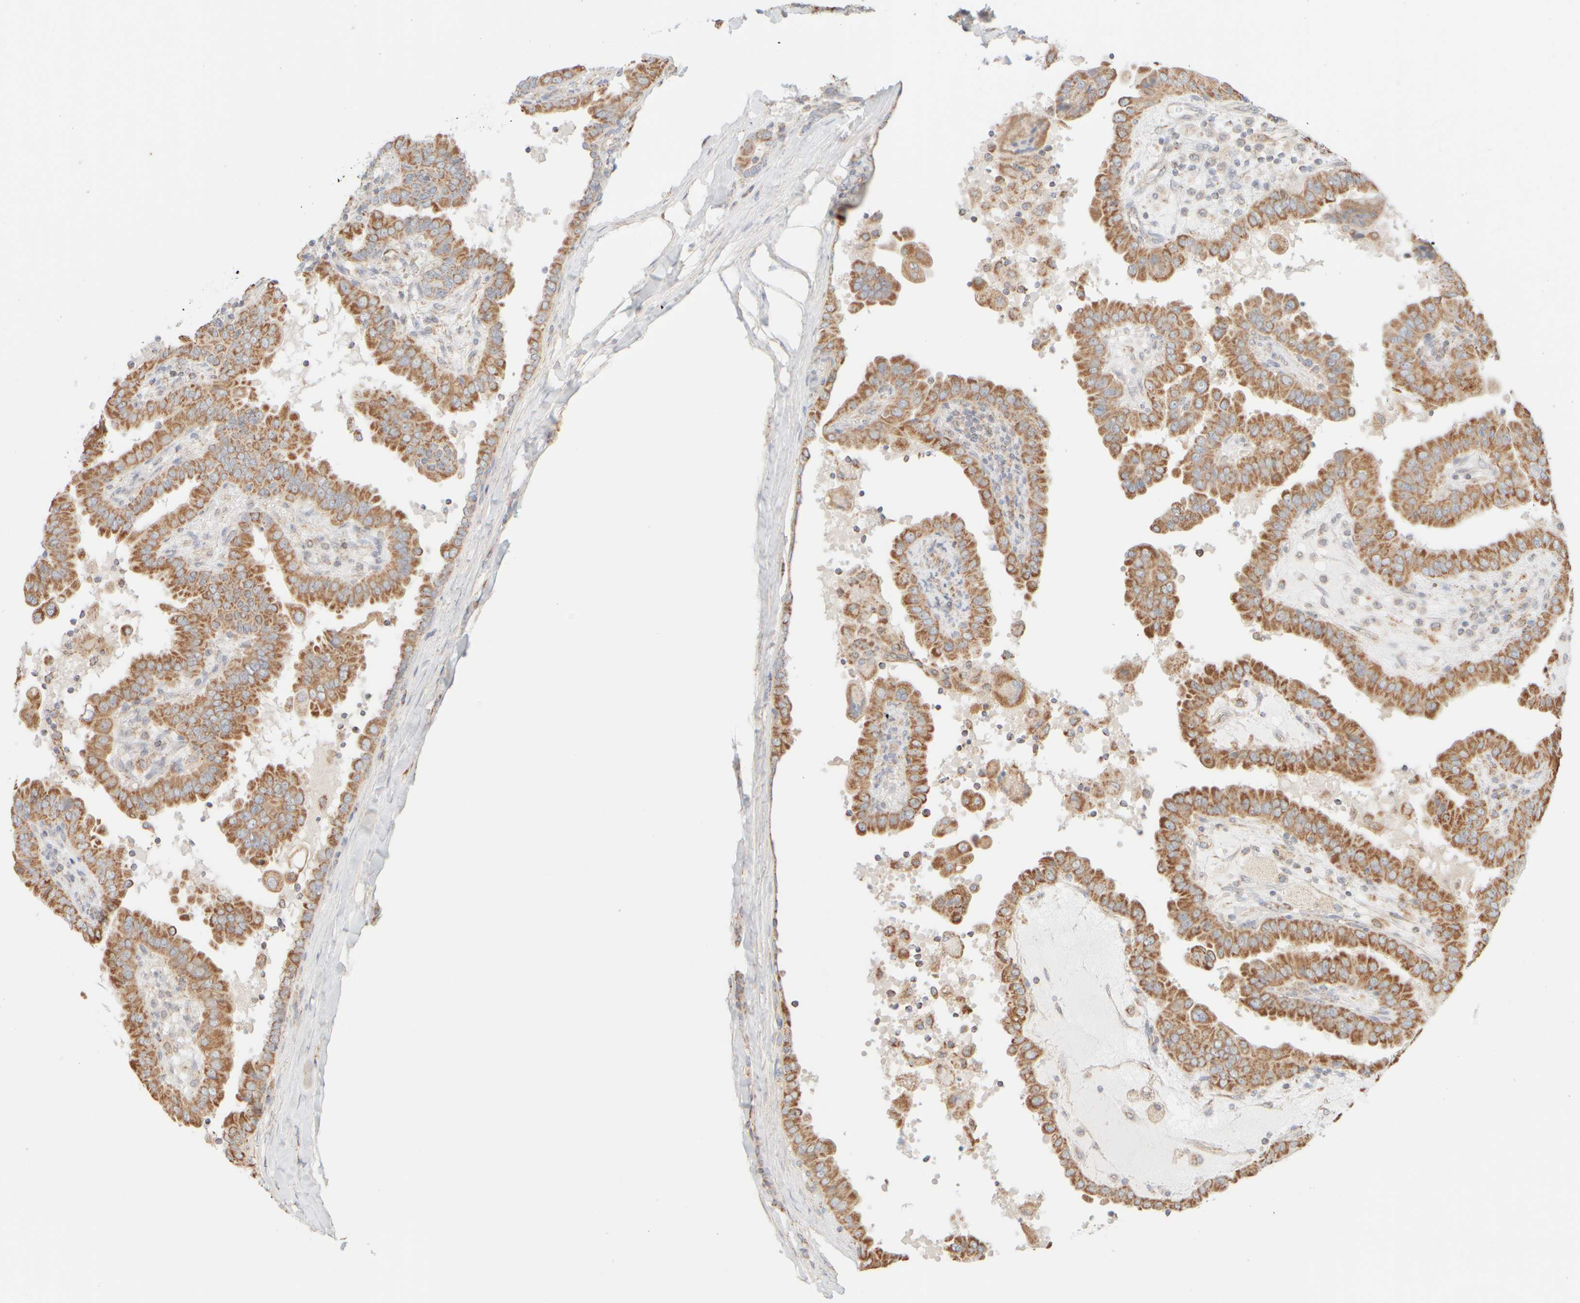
{"staining": {"intensity": "moderate", "quantity": ">75%", "location": "cytoplasmic/membranous"}, "tissue": "thyroid cancer", "cell_type": "Tumor cells", "image_type": "cancer", "snomed": [{"axis": "morphology", "description": "Papillary adenocarcinoma, NOS"}, {"axis": "topography", "description": "Thyroid gland"}], "caption": "Immunohistochemistry (IHC) photomicrograph of neoplastic tissue: thyroid cancer (papillary adenocarcinoma) stained using IHC reveals medium levels of moderate protein expression localized specifically in the cytoplasmic/membranous of tumor cells, appearing as a cytoplasmic/membranous brown color.", "gene": "APBB2", "patient": {"sex": "male", "age": 33}}